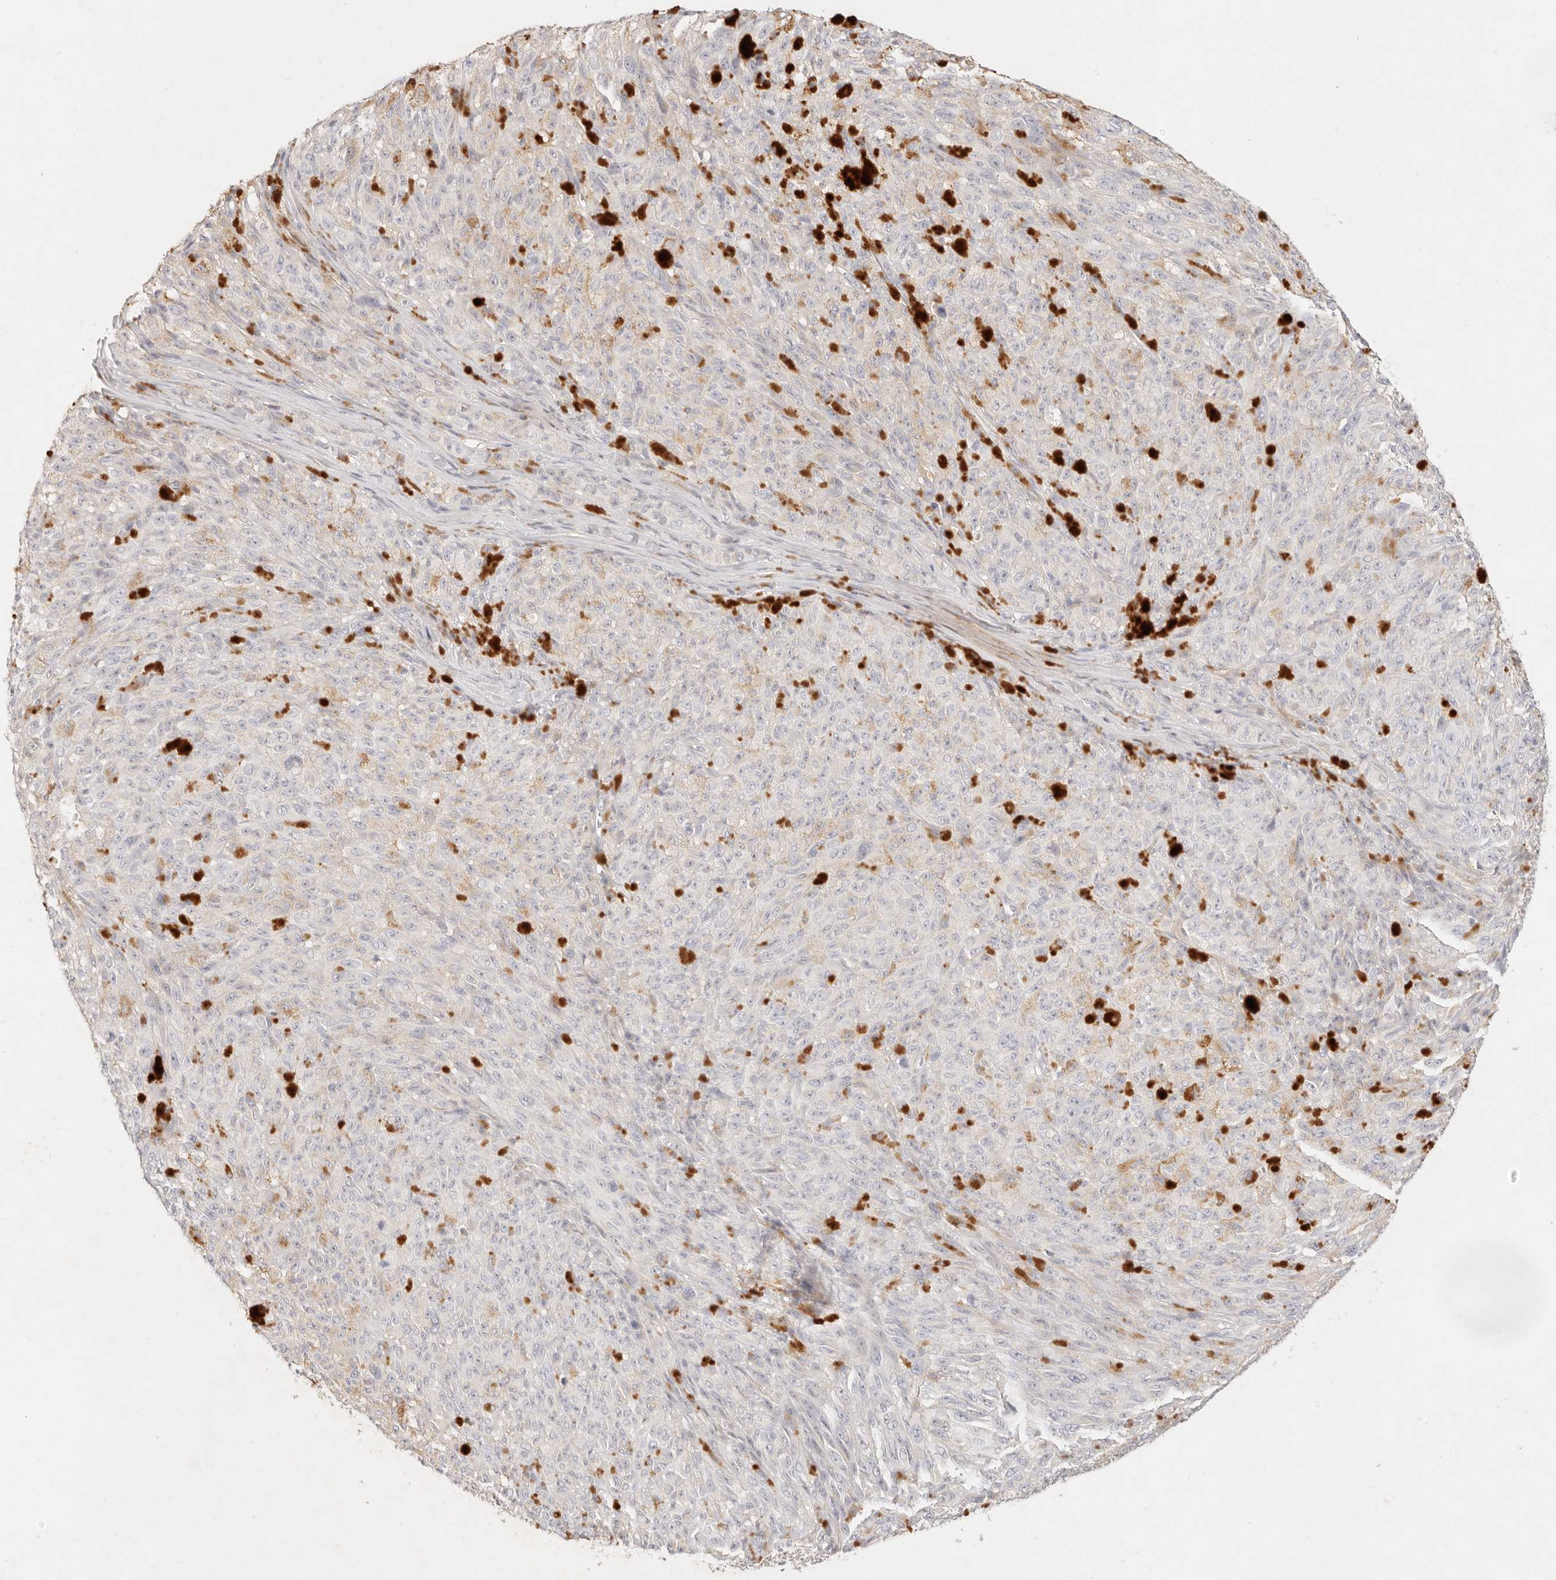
{"staining": {"intensity": "negative", "quantity": "none", "location": "none"}, "tissue": "melanoma", "cell_type": "Tumor cells", "image_type": "cancer", "snomed": [{"axis": "morphology", "description": "Malignant melanoma, NOS"}, {"axis": "topography", "description": "Skin"}], "caption": "This is an IHC photomicrograph of human melanoma. There is no positivity in tumor cells.", "gene": "GPR84", "patient": {"sex": "female", "age": 82}}